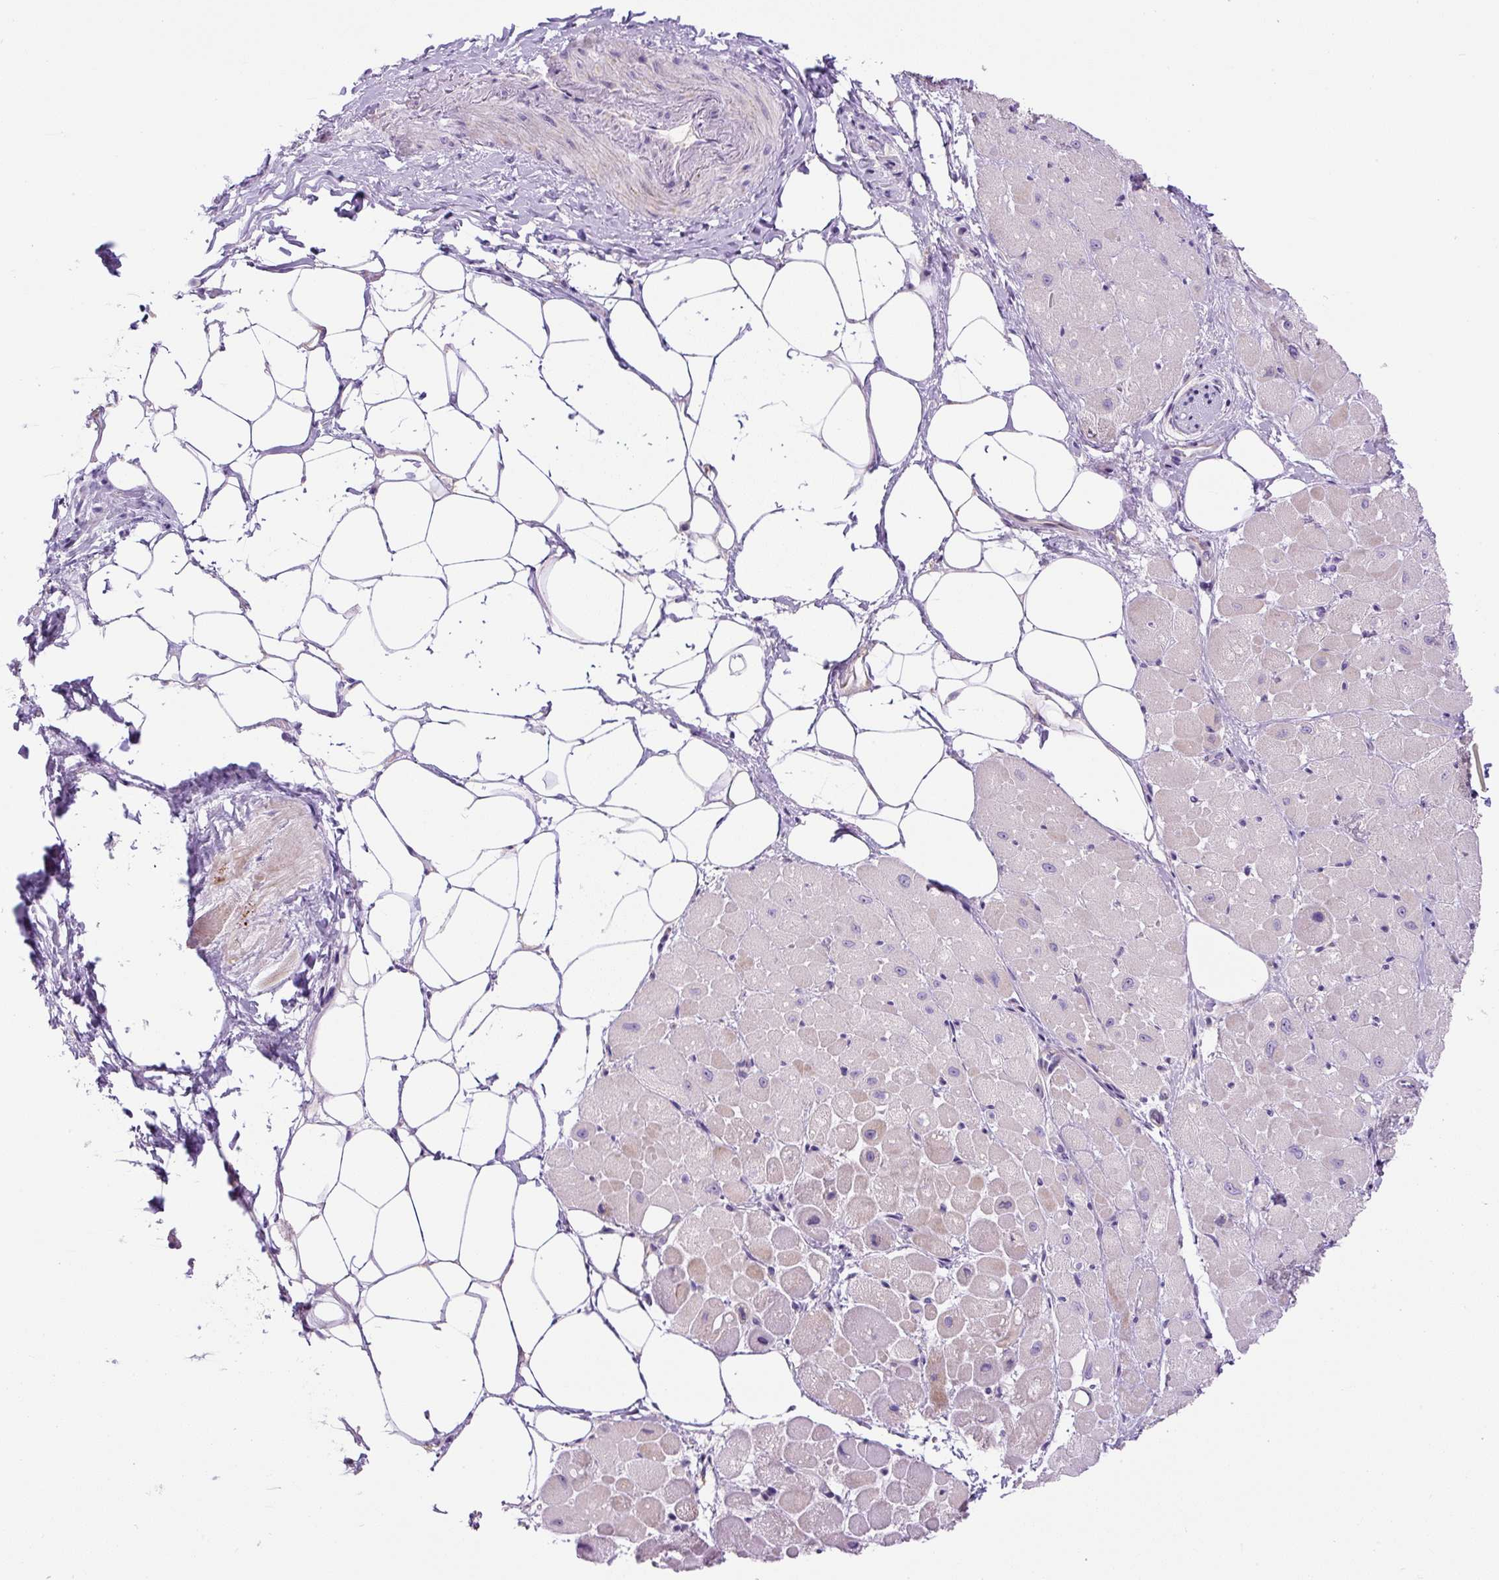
{"staining": {"intensity": "moderate", "quantity": "25%-75%", "location": "cytoplasmic/membranous"}, "tissue": "heart muscle", "cell_type": "Cardiomyocytes", "image_type": "normal", "snomed": [{"axis": "morphology", "description": "Normal tissue, NOS"}, {"axis": "topography", "description": "Heart"}], "caption": "Immunohistochemical staining of normal human heart muscle exhibits medium levels of moderate cytoplasmic/membranous expression in approximately 25%-75% of cardiomyocytes.", "gene": "ZNF596", "patient": {"sex": "male", "age": 62}}